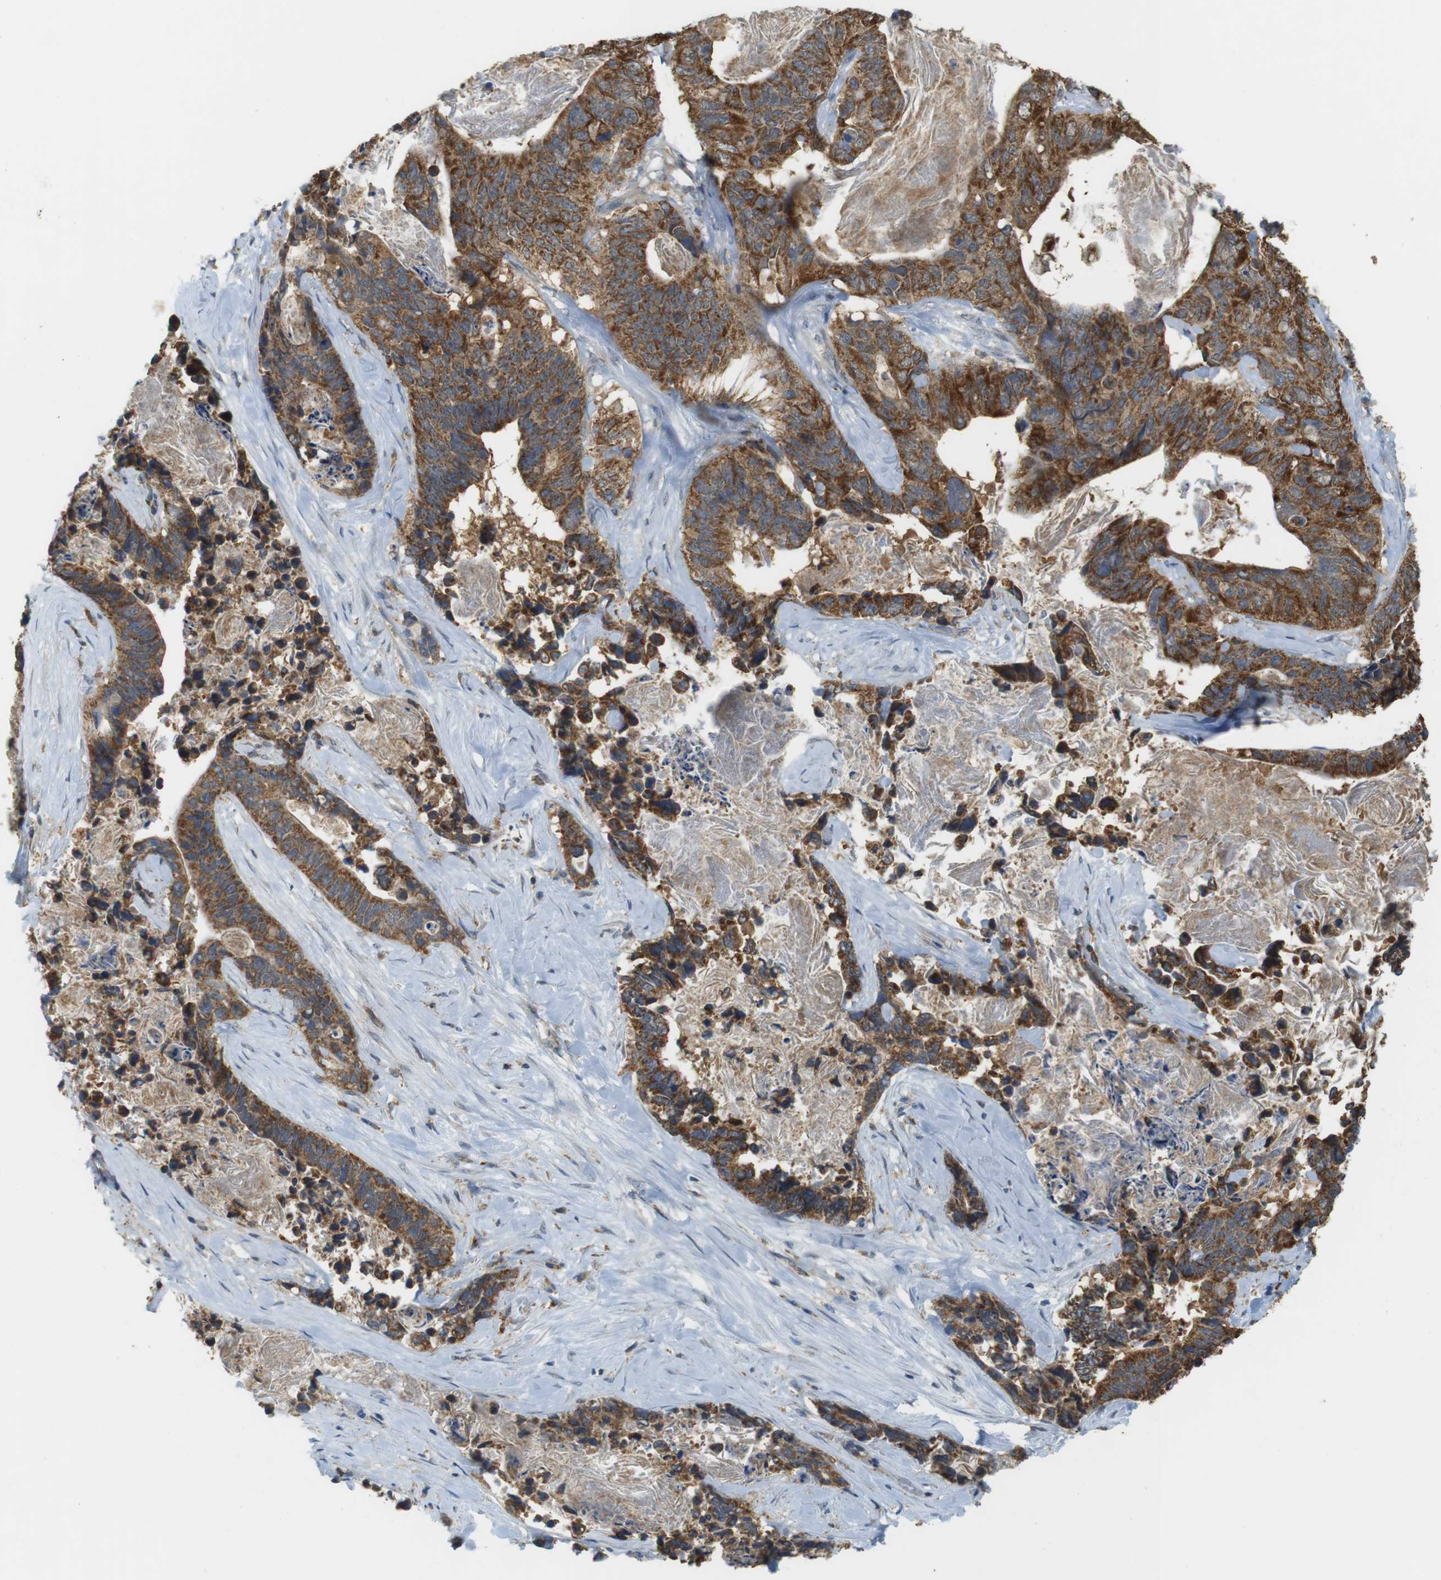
{"staining": {"intensity": "strong", "quantity": ">75%", "location": "cytoplasmic/membranous"}, "tissue": "stomach cancer", "cell_type": "Tumor cells", "image_type": "cancer", "snomed": [{"axis": "morphology", "description": "Adenocarcinoma, NOS"}, {"axis": "topography", "description": "Stomach"}], "caption": "Stomach cancer (adenocarcinoma) stained for a protein (brown) reveals strong cytoplasmic/membranous positive staining in about >75% of tumor cells.", "gene": "BRI3BP", "patient": {"sex": "female", "age": 89}}